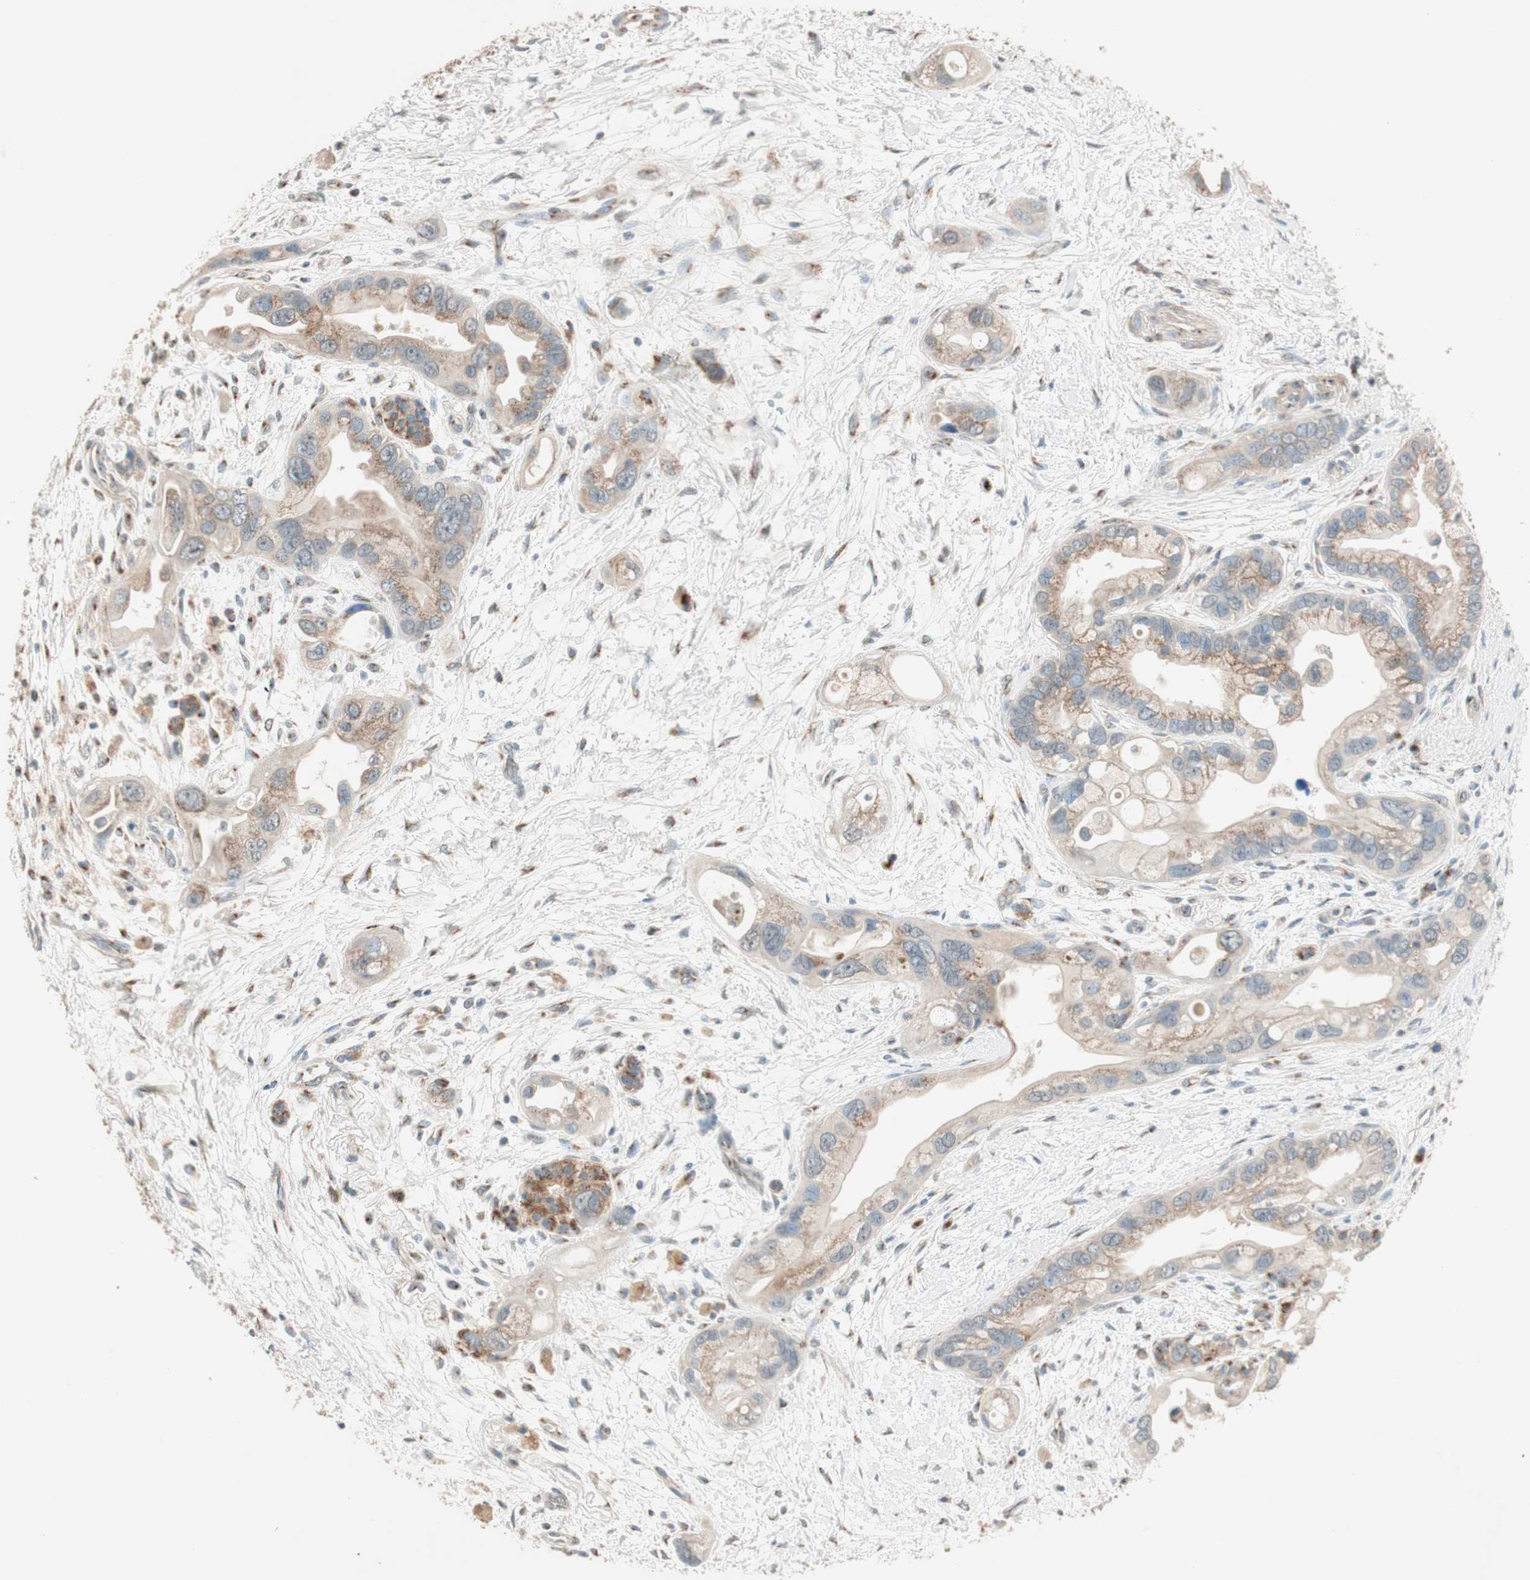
{"staining": {"intensity": "moderate", "quantity": "25%-75%", "location": "cytoplasmic/membranous"}, "tissue": "pancreatic cancer", "cell_type": "Tumor cells", "image_type": "cancer", "snomed": [{"axis": "morphology", "description": "Adenocarcinoma, NOS"}, {"axis": "topography", "description": "Pancreas"}], "caption": "Immunohistochemical staining of human pancreatic cancer (adenocarcinoma) shows moderate cytoplasmic/membranous protein expression in approximately 25%-75% of tumor cells.", "gene": "SEC16A", "patient": {"sex": "female", "age": 77}}